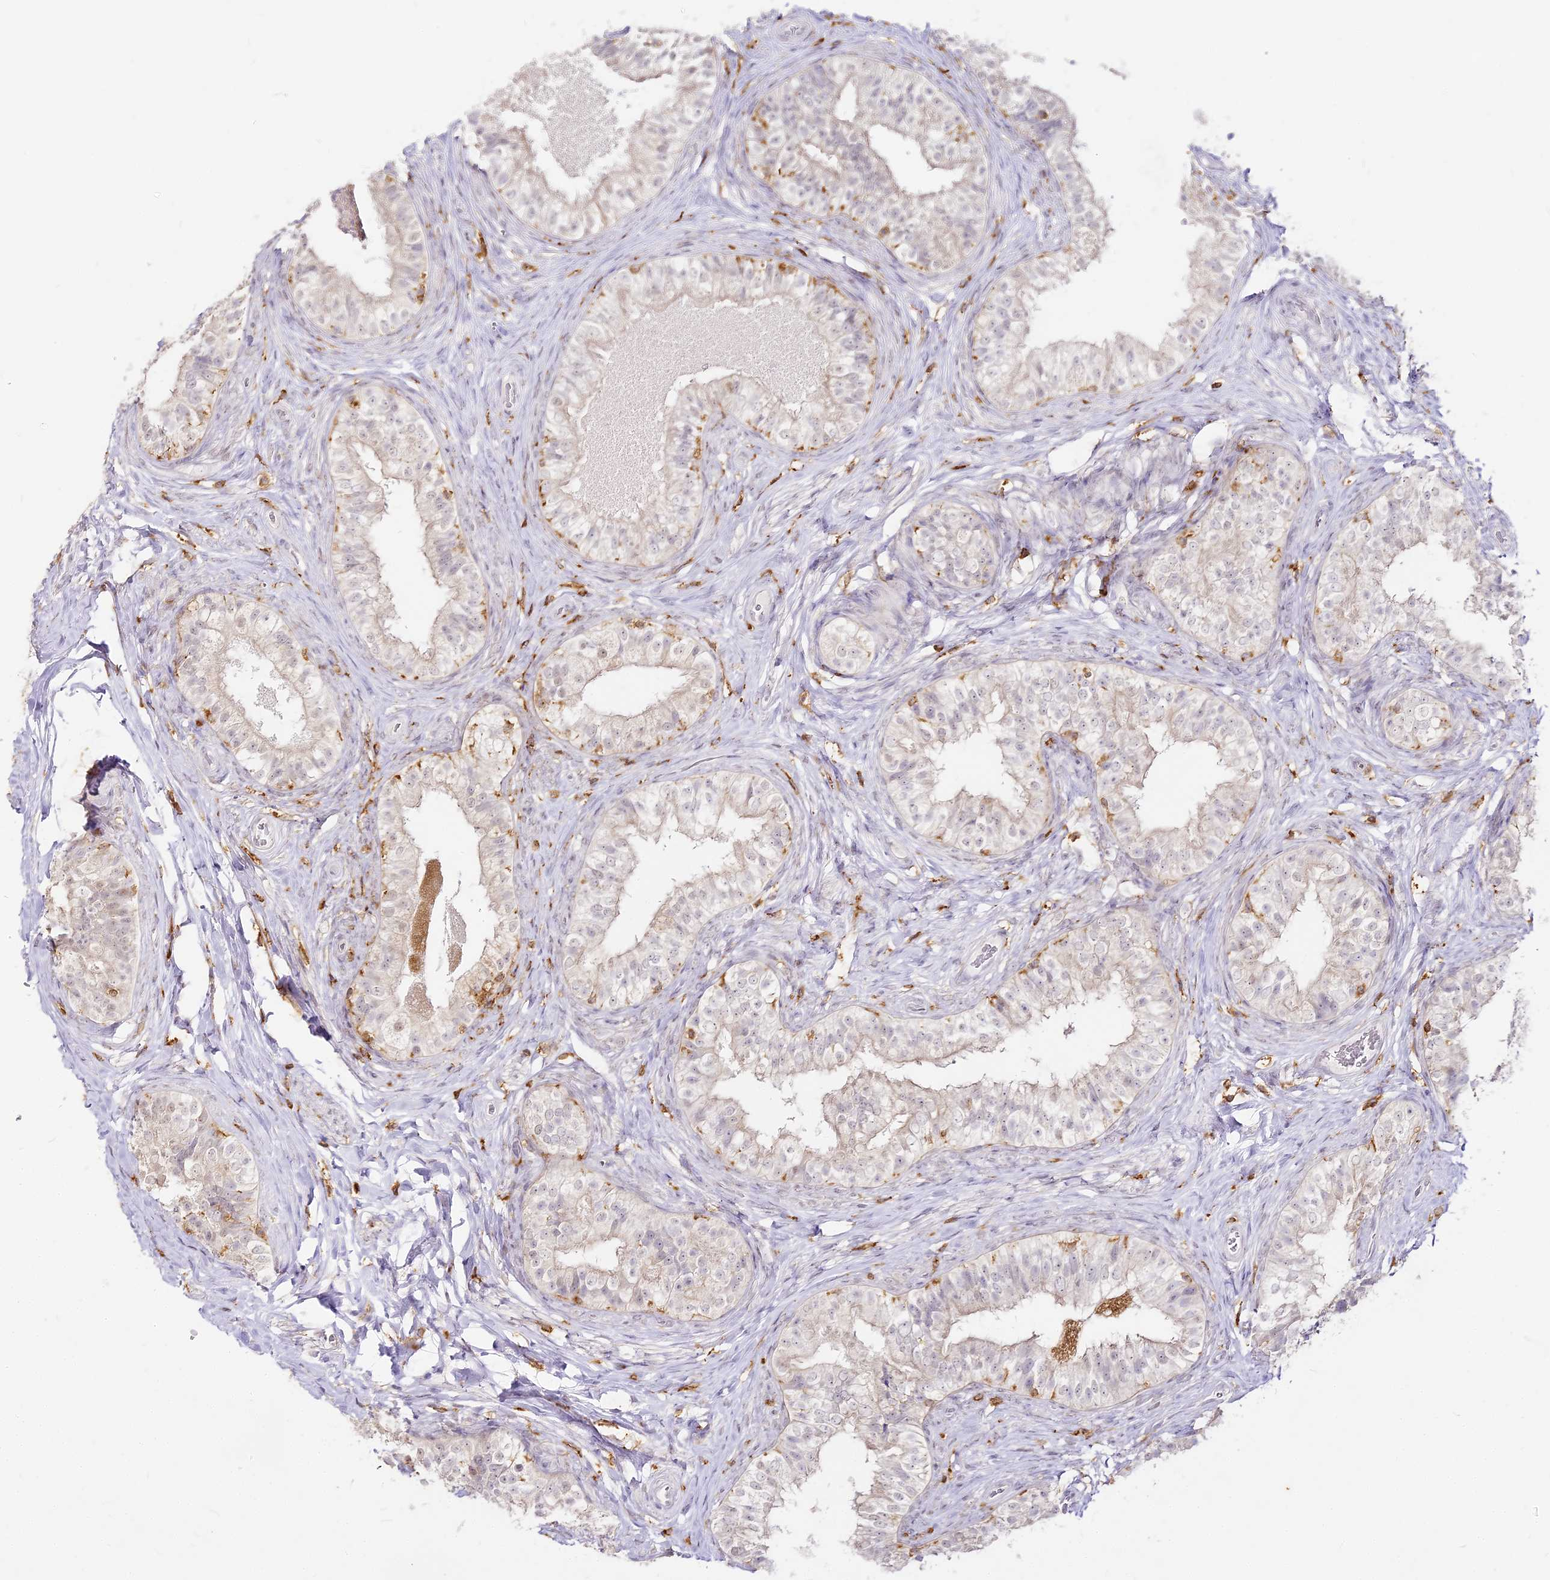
{"staining": {"intensity": "negative", "quantity": "none", "location": "none"}, "tissue": "epididymis", "cell_type": "Glandular cells", "image_type": "normal", "snomed": [{"axis": "morphology", "description": "Normal tissue, NOS"}, {"axis": "topography", "description": "Epididymis"}], "caption": "The histopathology image shows no staining of glandular cells in unremarkable epididymis. (Brightfield microscopy of DAB (3,3'-diaminobenzidine) immunohistochemistry at high magnification).", "gene": "DOCK2", "patient": {"sex": "male", "age": 49}}